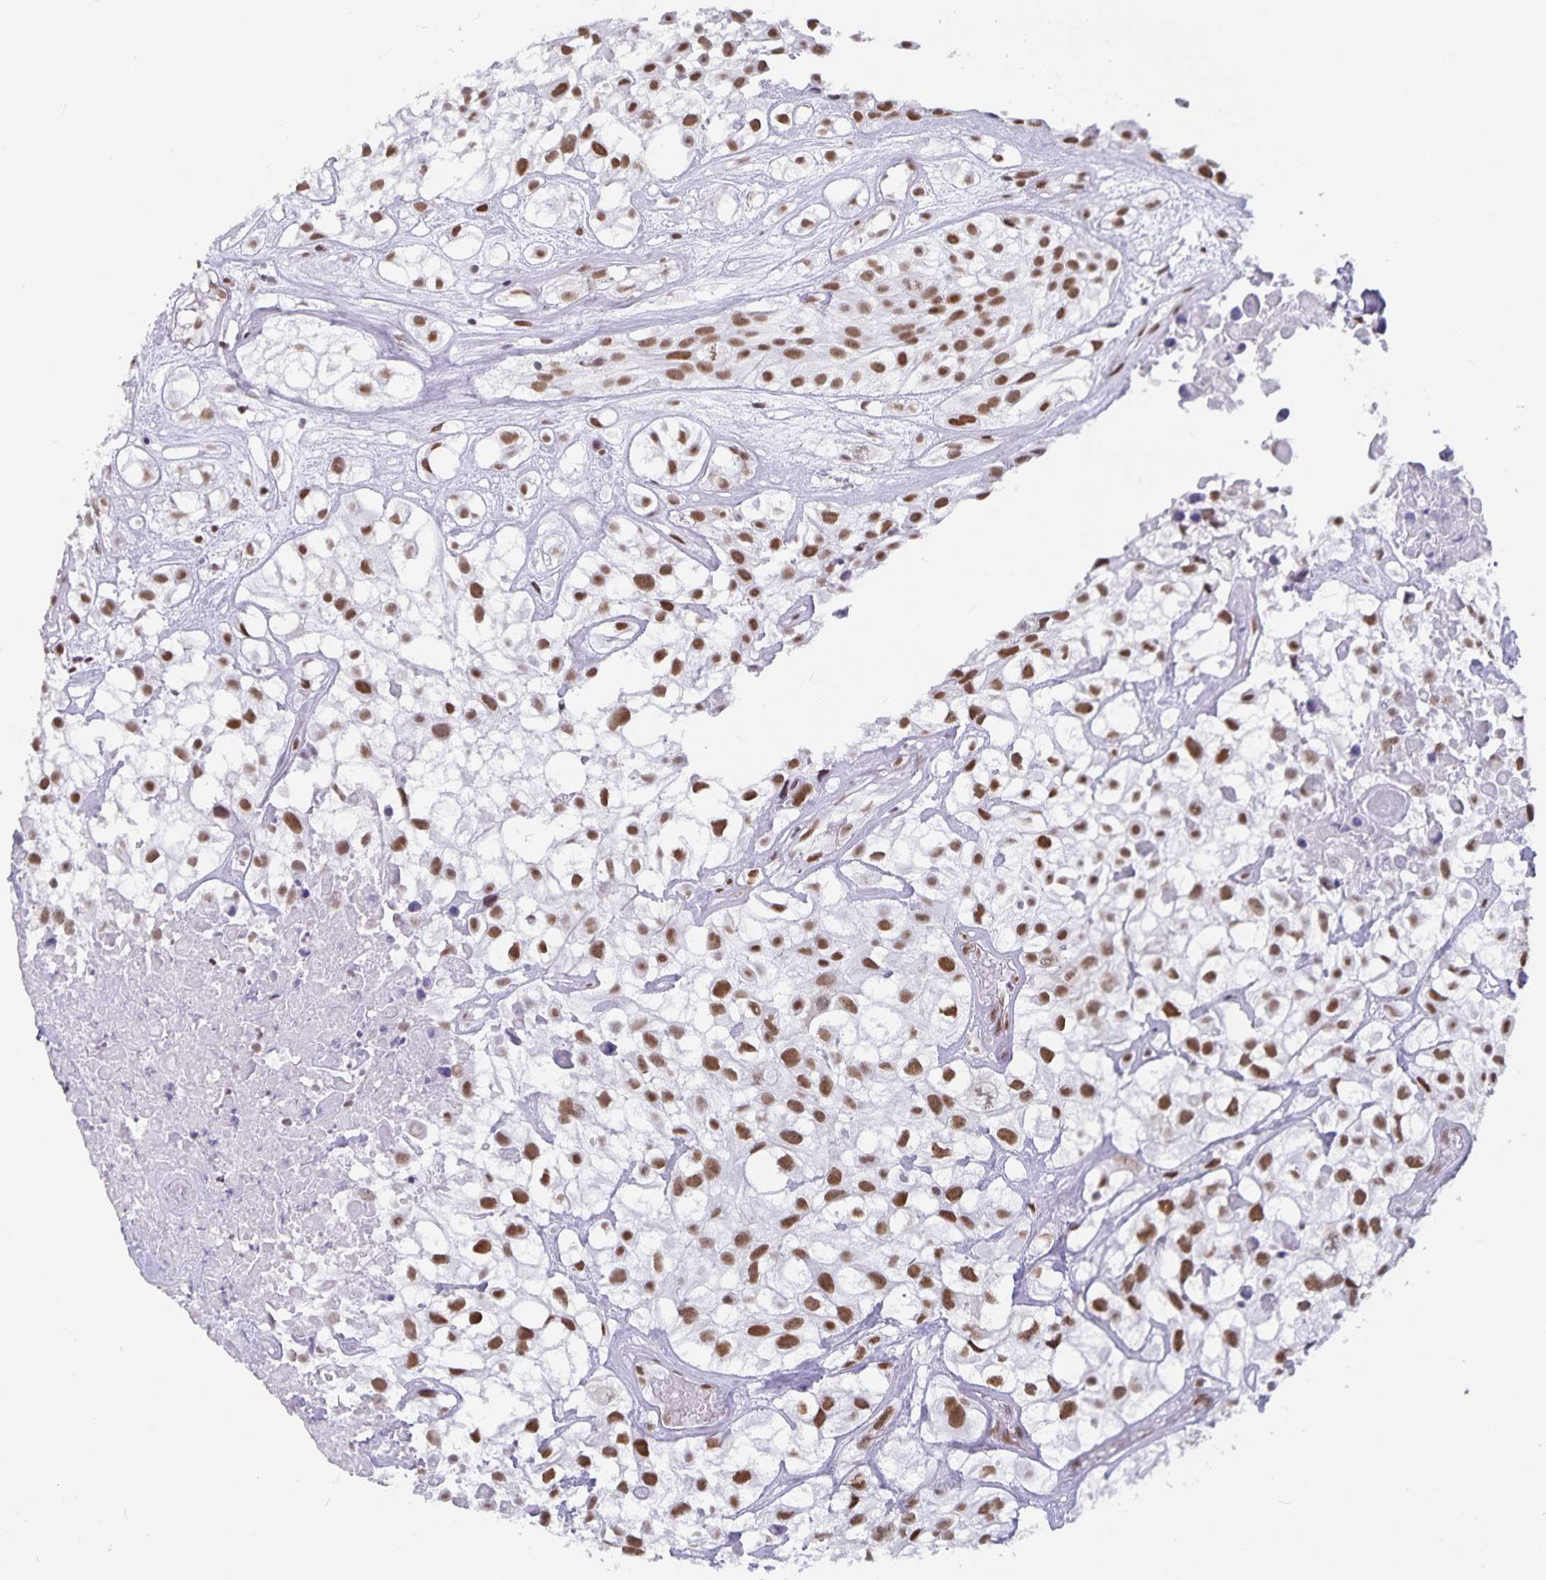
{"staining": {"intensity": "moderate", "quantity": ">75%", "location": "nuclear"}, "tissue": "urothelial cancer", "cell_type": "Tumor cells", "image_type": "cancer", "snomed": [{"axis": "morphology", "description": "Urothelial carcinoma, High grade"}, {"axis": "topography", "description": "Urinary bladder"}], "caption": "Protein staining by immunohistochemistry displays moderate nuclear staining in approximately >75% of tumor cells in urothelial cancer.", "gene": "PBX2", "patient": {"sex": "male", "age": 56}}